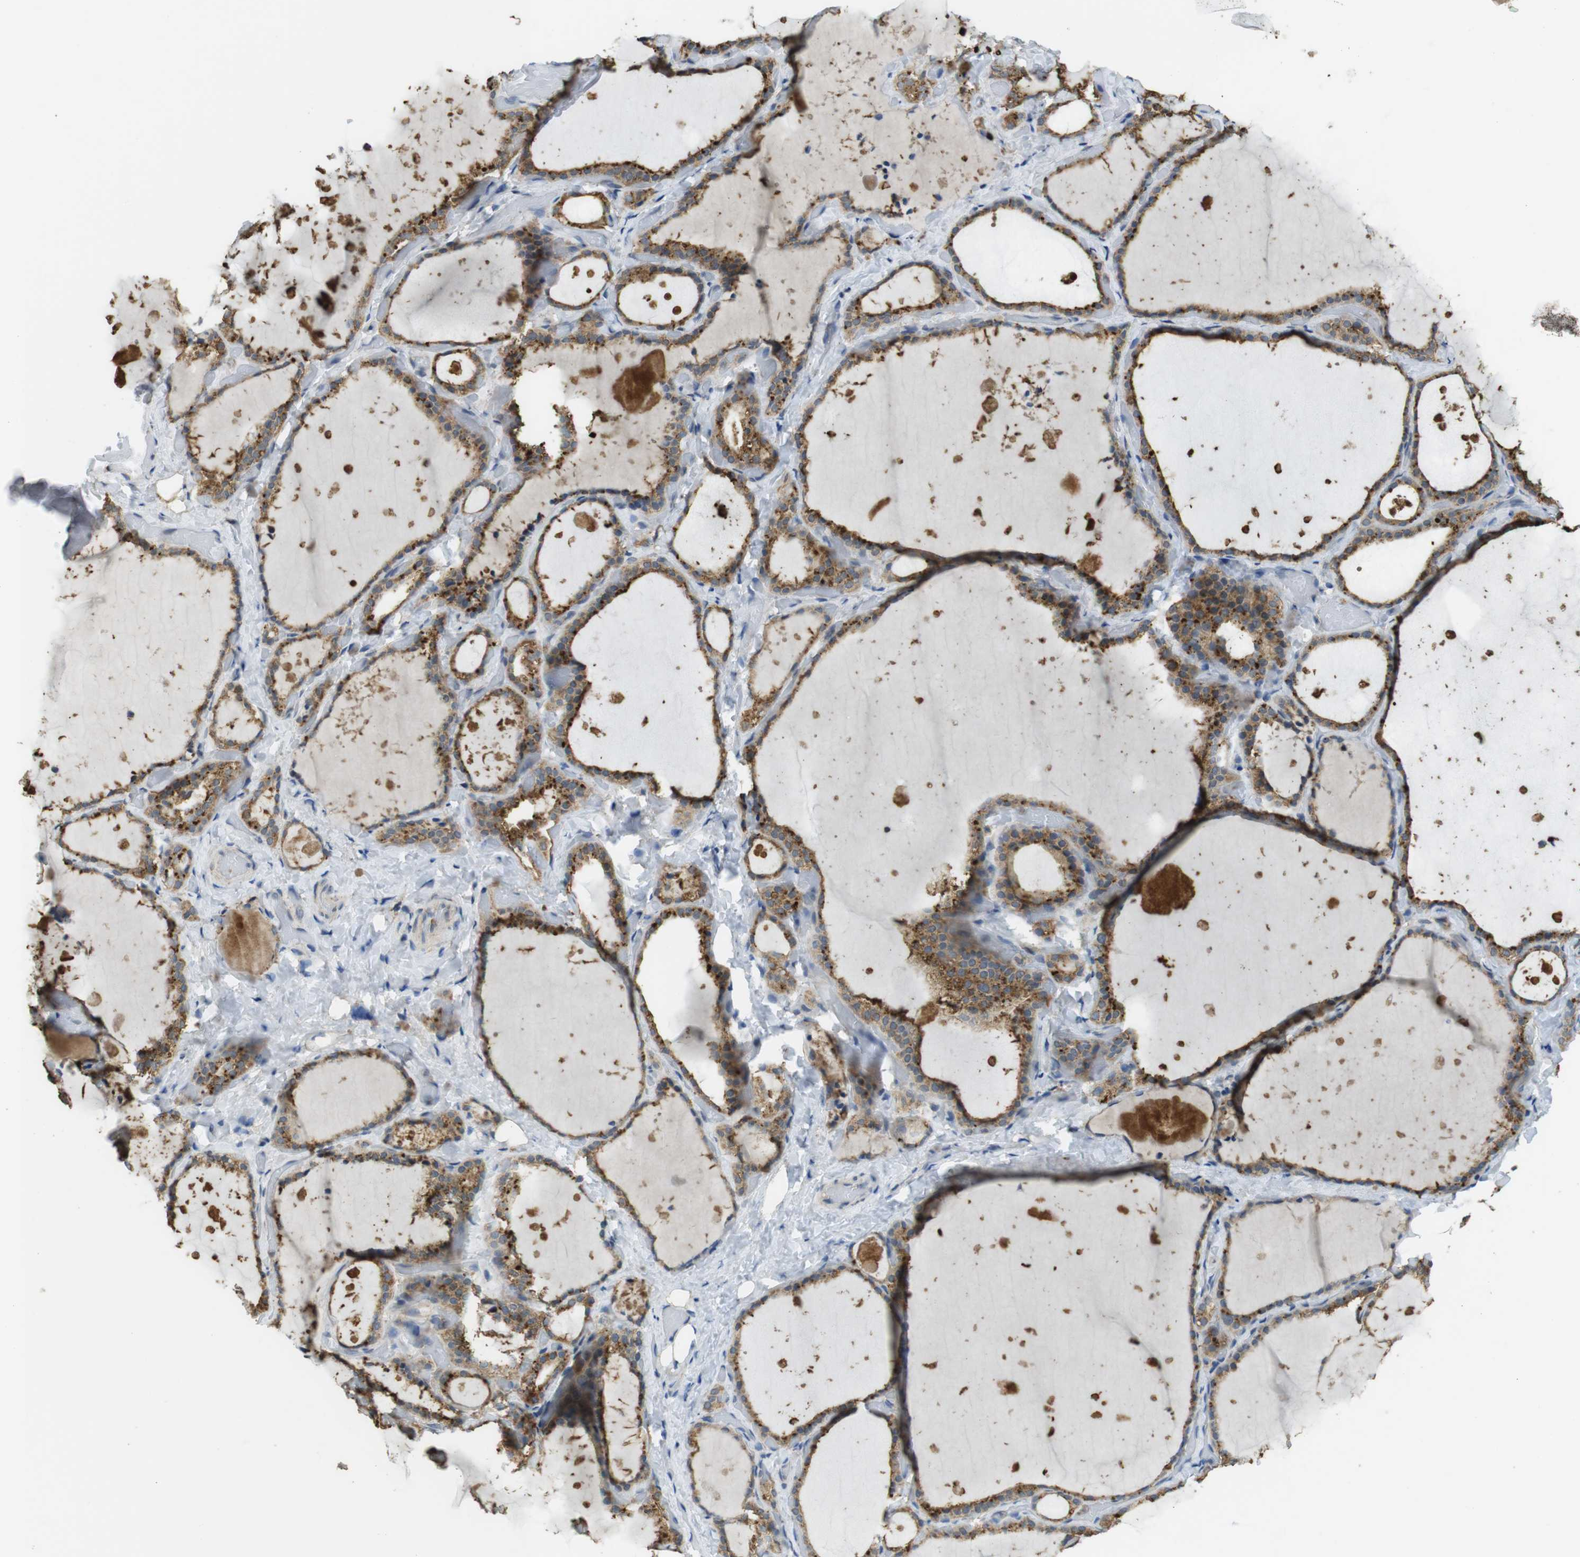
{"staining": {"intensity": "moderate", "quantity": ">75%", "location": "cytoplasmic/membranous"}, "tissue": "thyroid gland", "cell_type": "Glandular cells", "image_type": "normal", "snomed": [{"axis": "morphology", "description": "Normal tissue, NOS"}, {"axis": "topography", "description": "Thyroid gland"}], "caption": "High-magnification brightfield microscopy of unremarkable thyroid gland stained with DAB (brown) and counterstained with hematoxylin (blue). glandular cells exhibit moderate cytoplasmic/membranous positivity is seen in about>75% of cells. (DAB IHC, brown staining for protein, blue staining for nuclei).", "gene": "BRI3BP", "patient": {"sex": "female", "age": 44}}